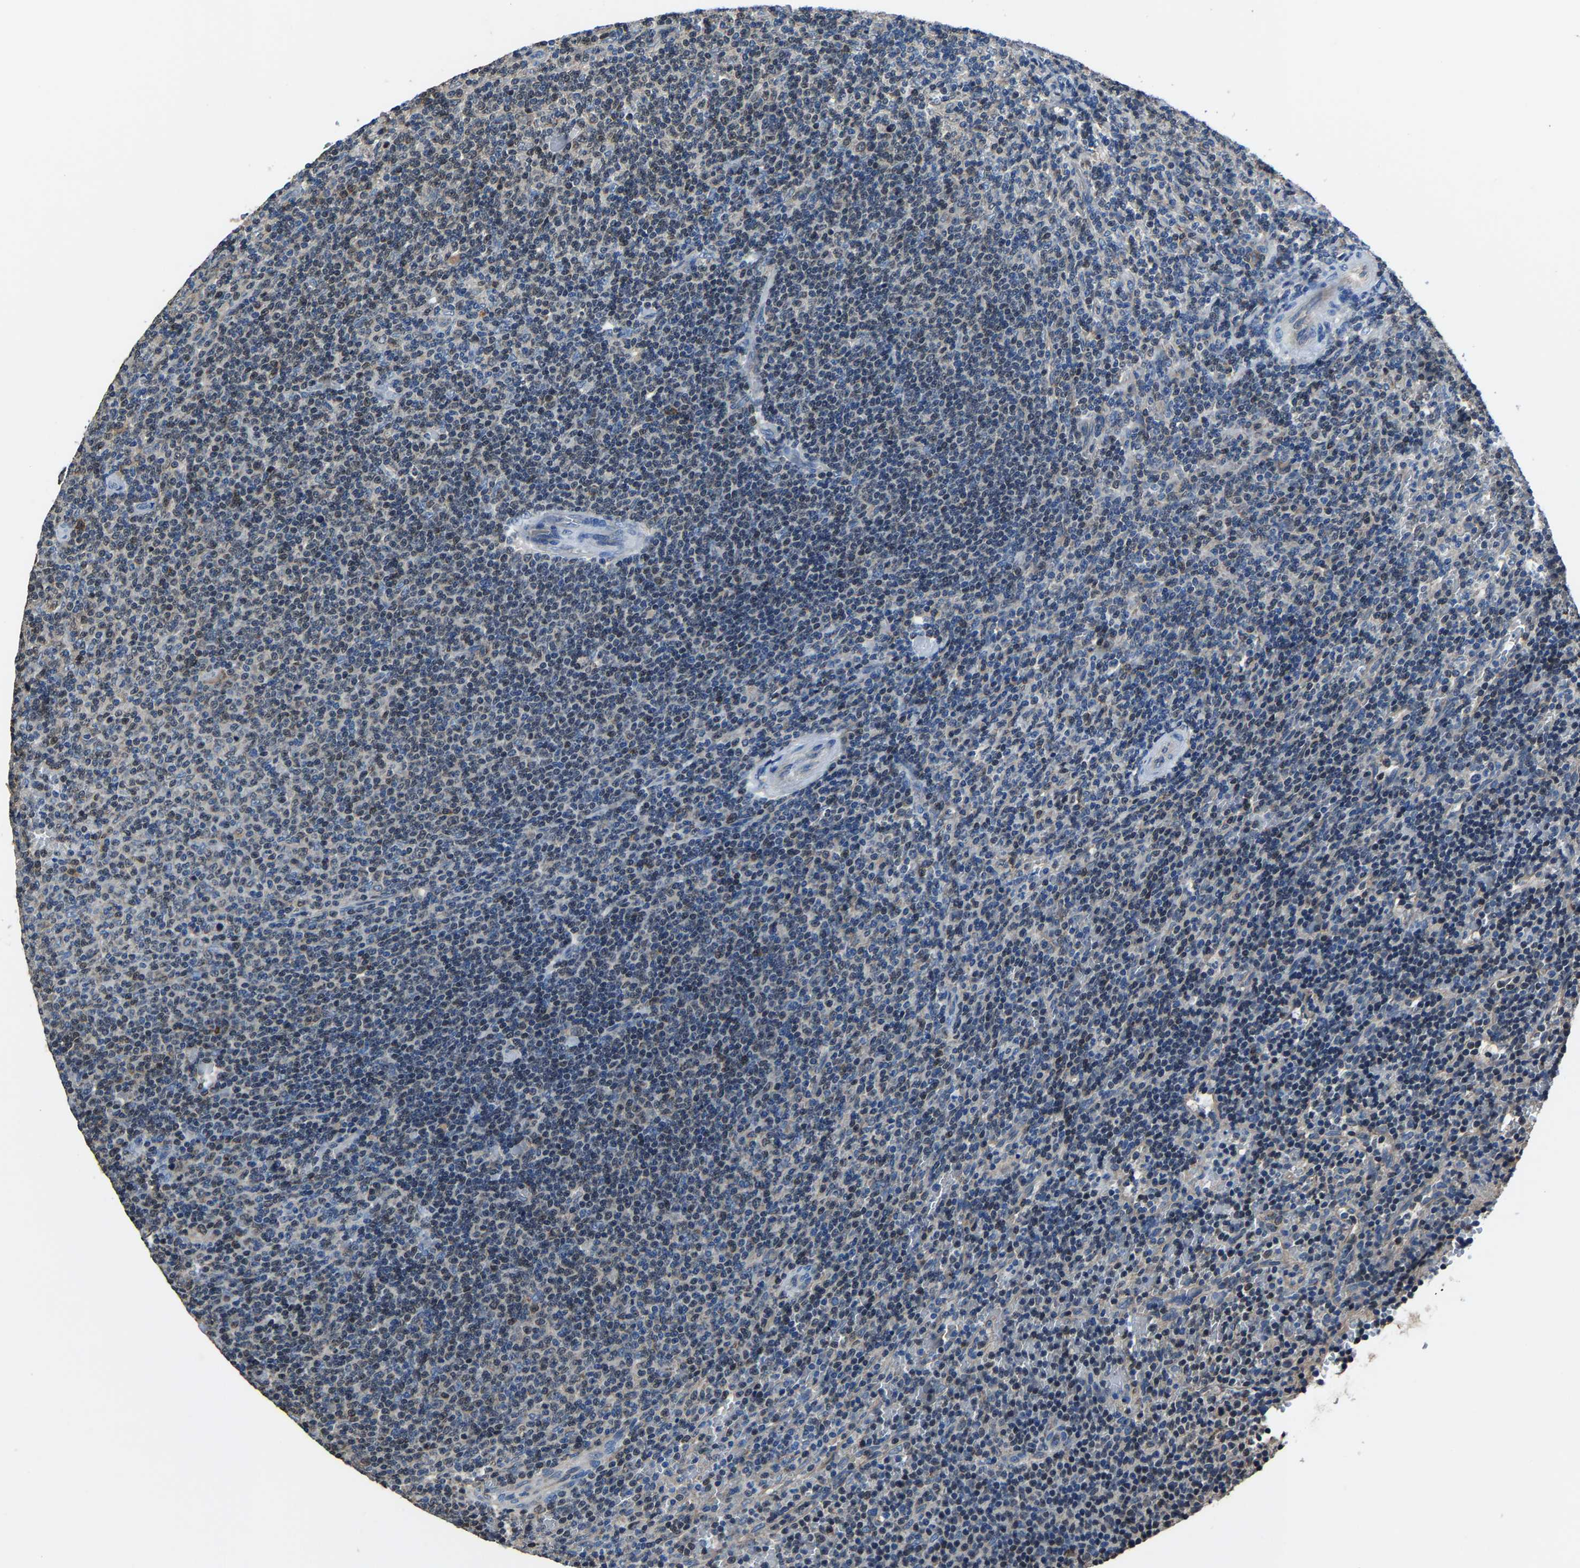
{"staining": {"intensity": "weak", "quantity": "<25%", "location": "nuclear"}, "tissue": "lymphoma", "cell_type": "Tumor cells", "image_type": "cancer", "snomed": [{"axis": "morphology", "description": "Malignant lymphoma, non-Hodgkin's type, Low grade"}, {"axis": "topography", "description": "Spleen"}], "caption": "Photomicrograph shows no significant protein staining in tumor cells of low-grade malignant lymphoma, non-Hodgkin's type.", "gene": "STRBP", "patient": {"sex": "female", "age": 50}}